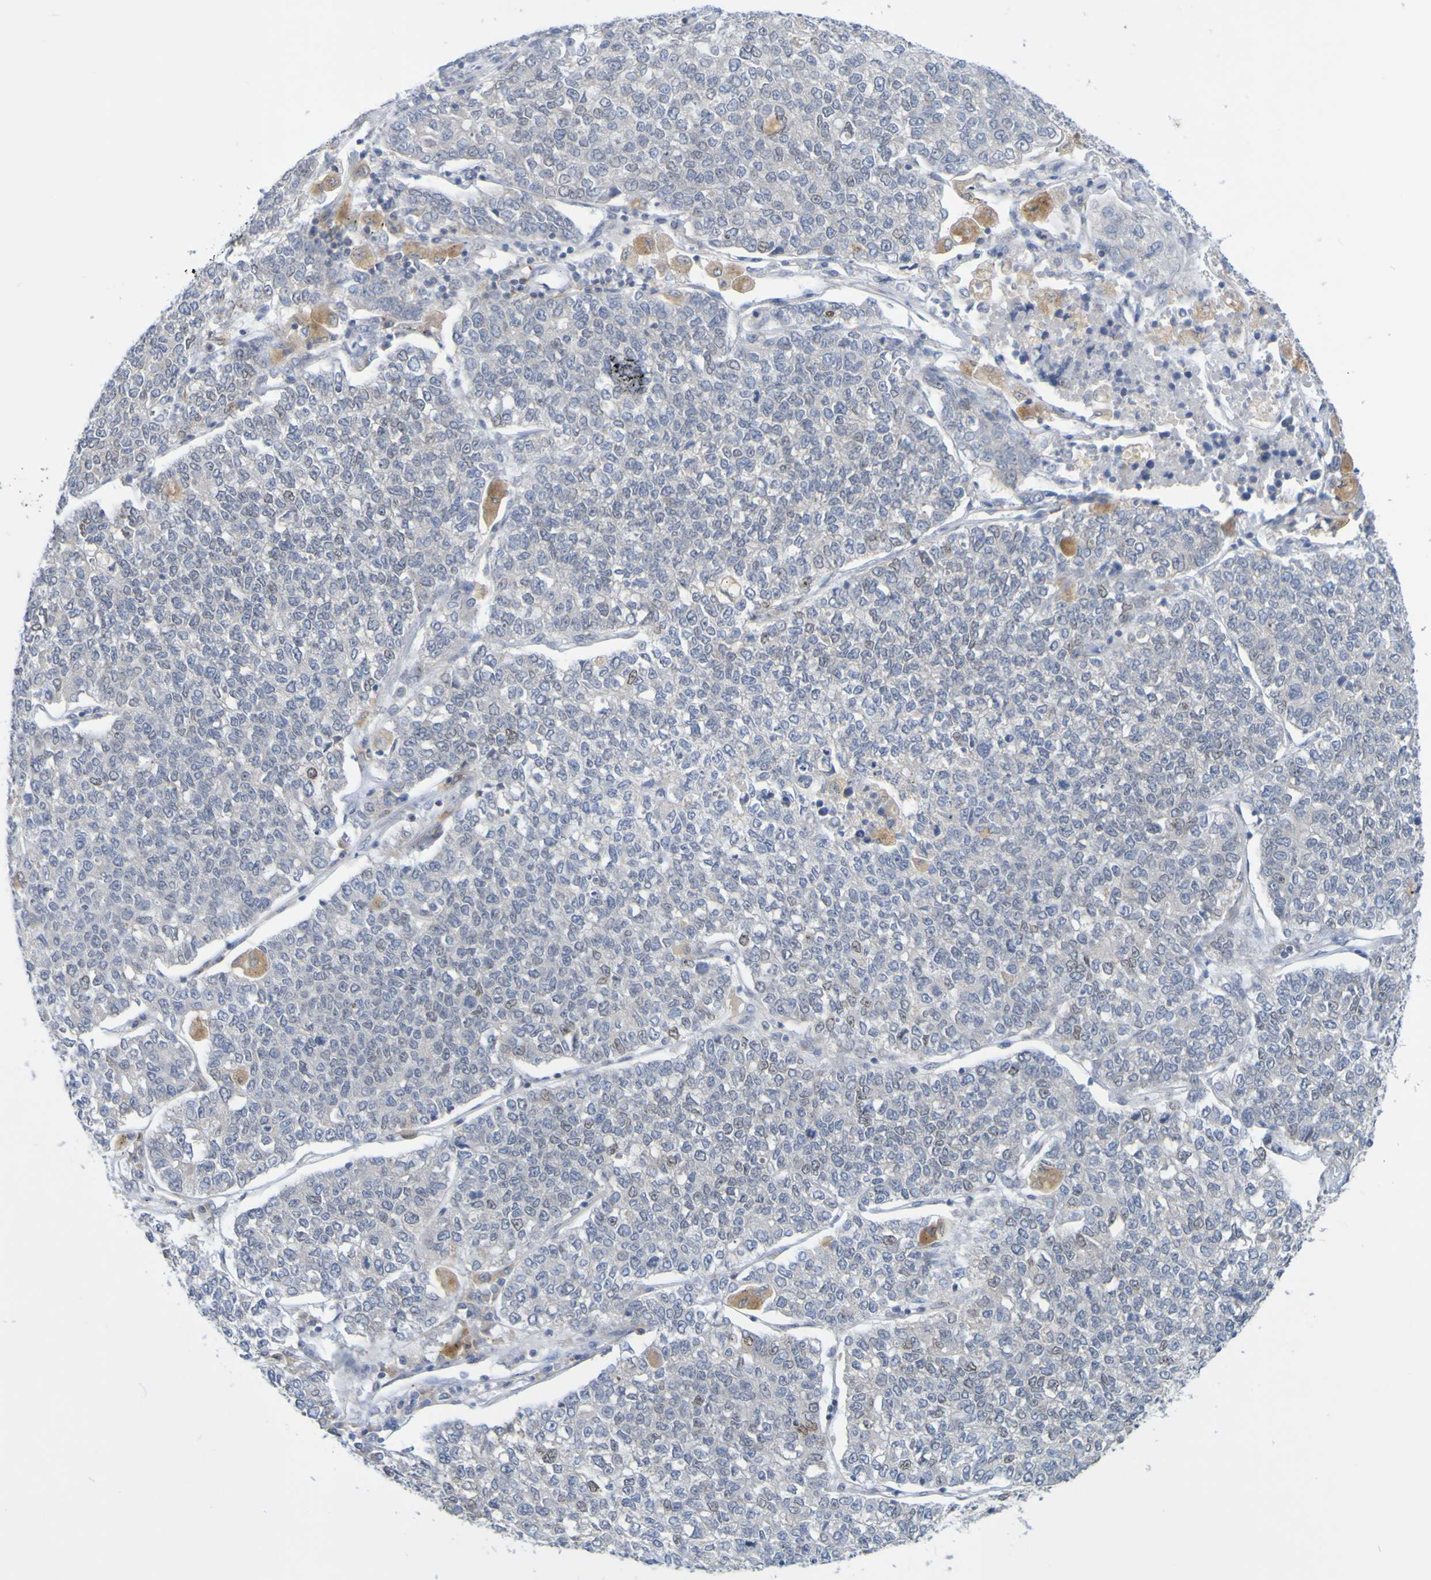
{"staining": {"intensity": "negative", "quantity": "none", "location": "none"}, "tissue": "lung cancer", "cell_type": "Tumor cells", "image_type": "cancer", "snomed": [{"axis": "morphology", "description": "Adenocarcinoma, NOS"}, {"axis": "topography", "description": "Lung"}], "caption": "Lung cancer (adenocarcinoma) was stained to show a protein in brown. There is no significant staining in tumor cells.", "gene": "LILRB5", "patient": {"sex": "male", "age": 49}}